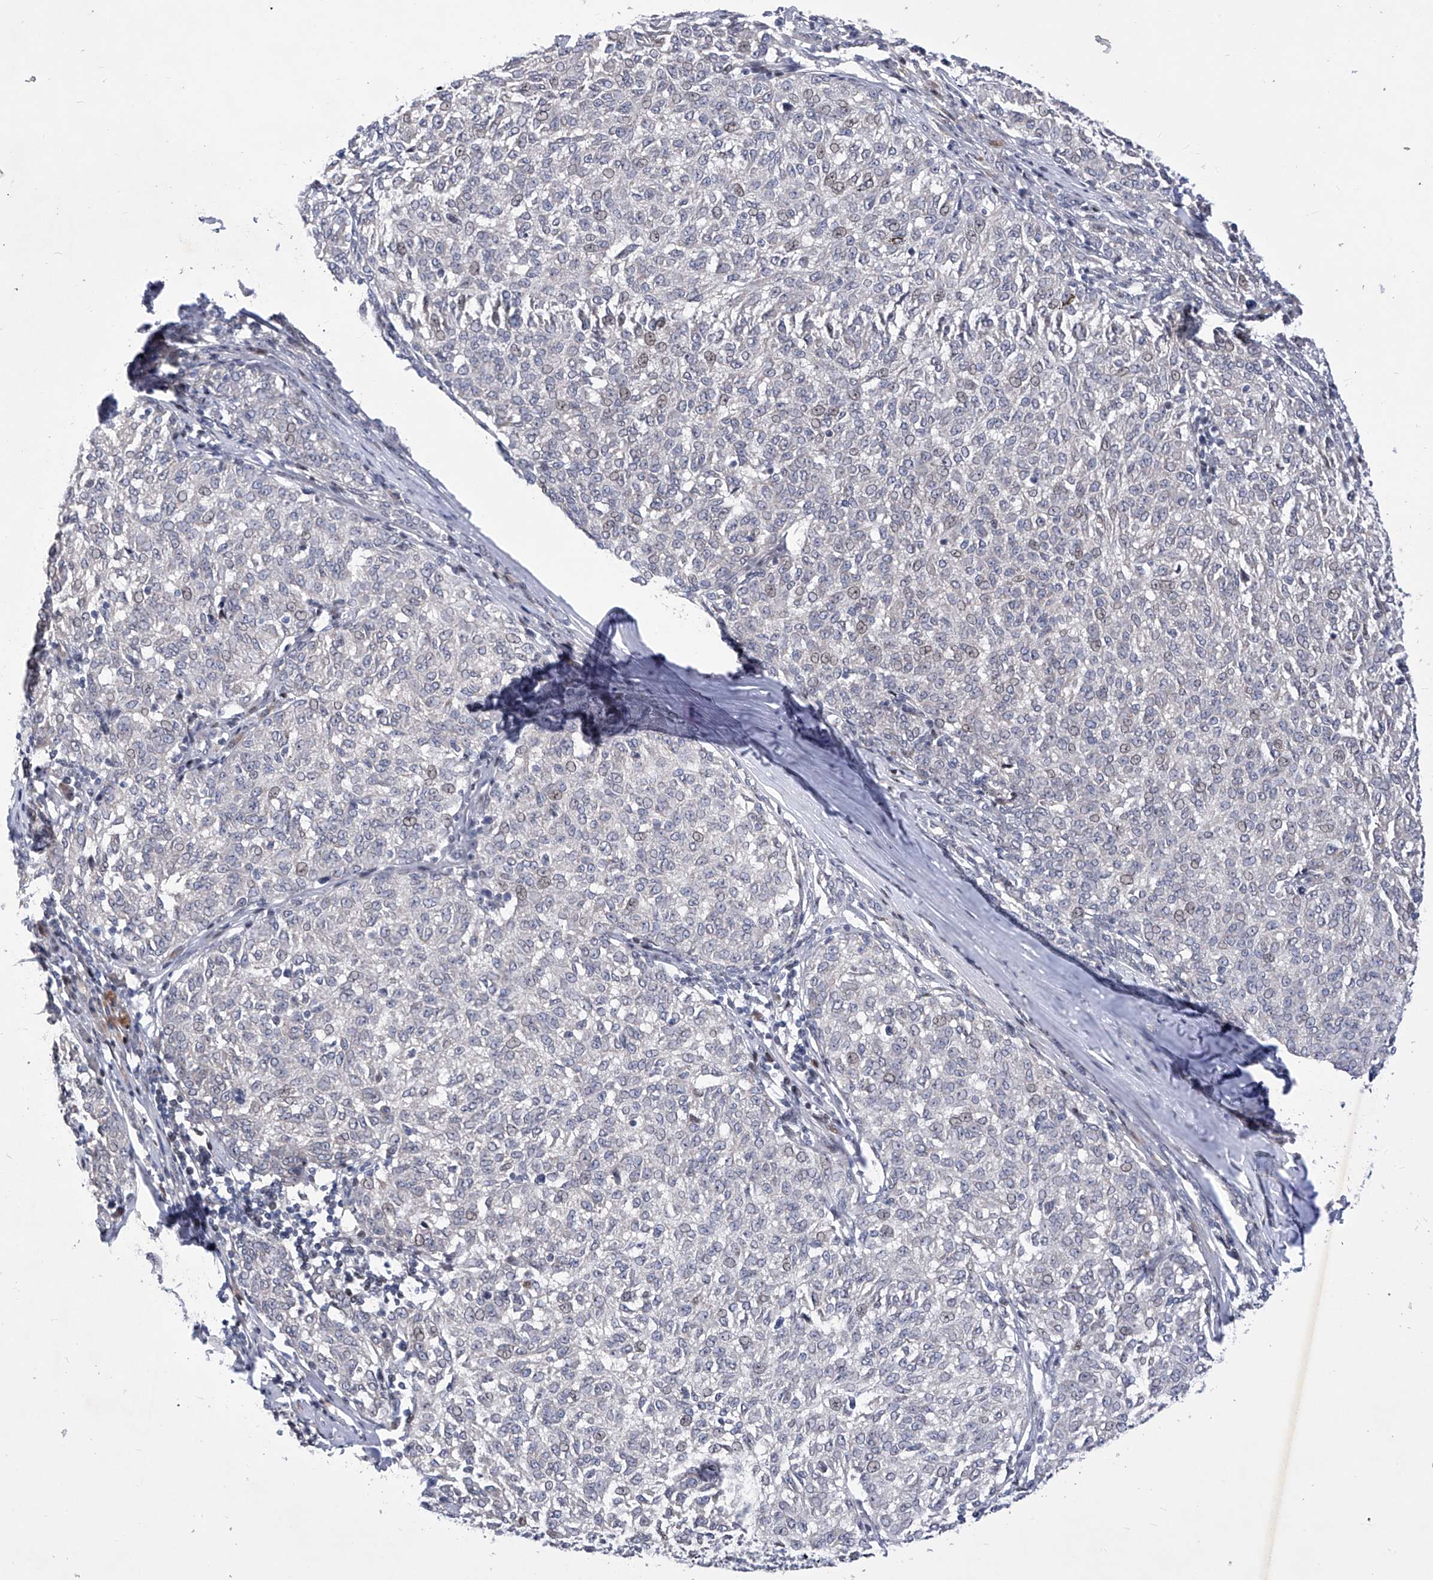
{"staining": {"intensity": "negative", "quantity": "none", "location": "none"}, "tissue": "melanoma", "cell_type": "Tumor cells", "image_type": "cancer", "snomed": [{"axis": "morphology", "description": "Malignant melanoma, NOS"}, {"axis": "topography", "description": "Skin"}], "caption": "Immunohistochemistry (IHC) of human malignant melanoma demonstrates no expression in tumor cells.", "gene": "NUFIP1", "patient": {"sex": "female", "age": 72}}